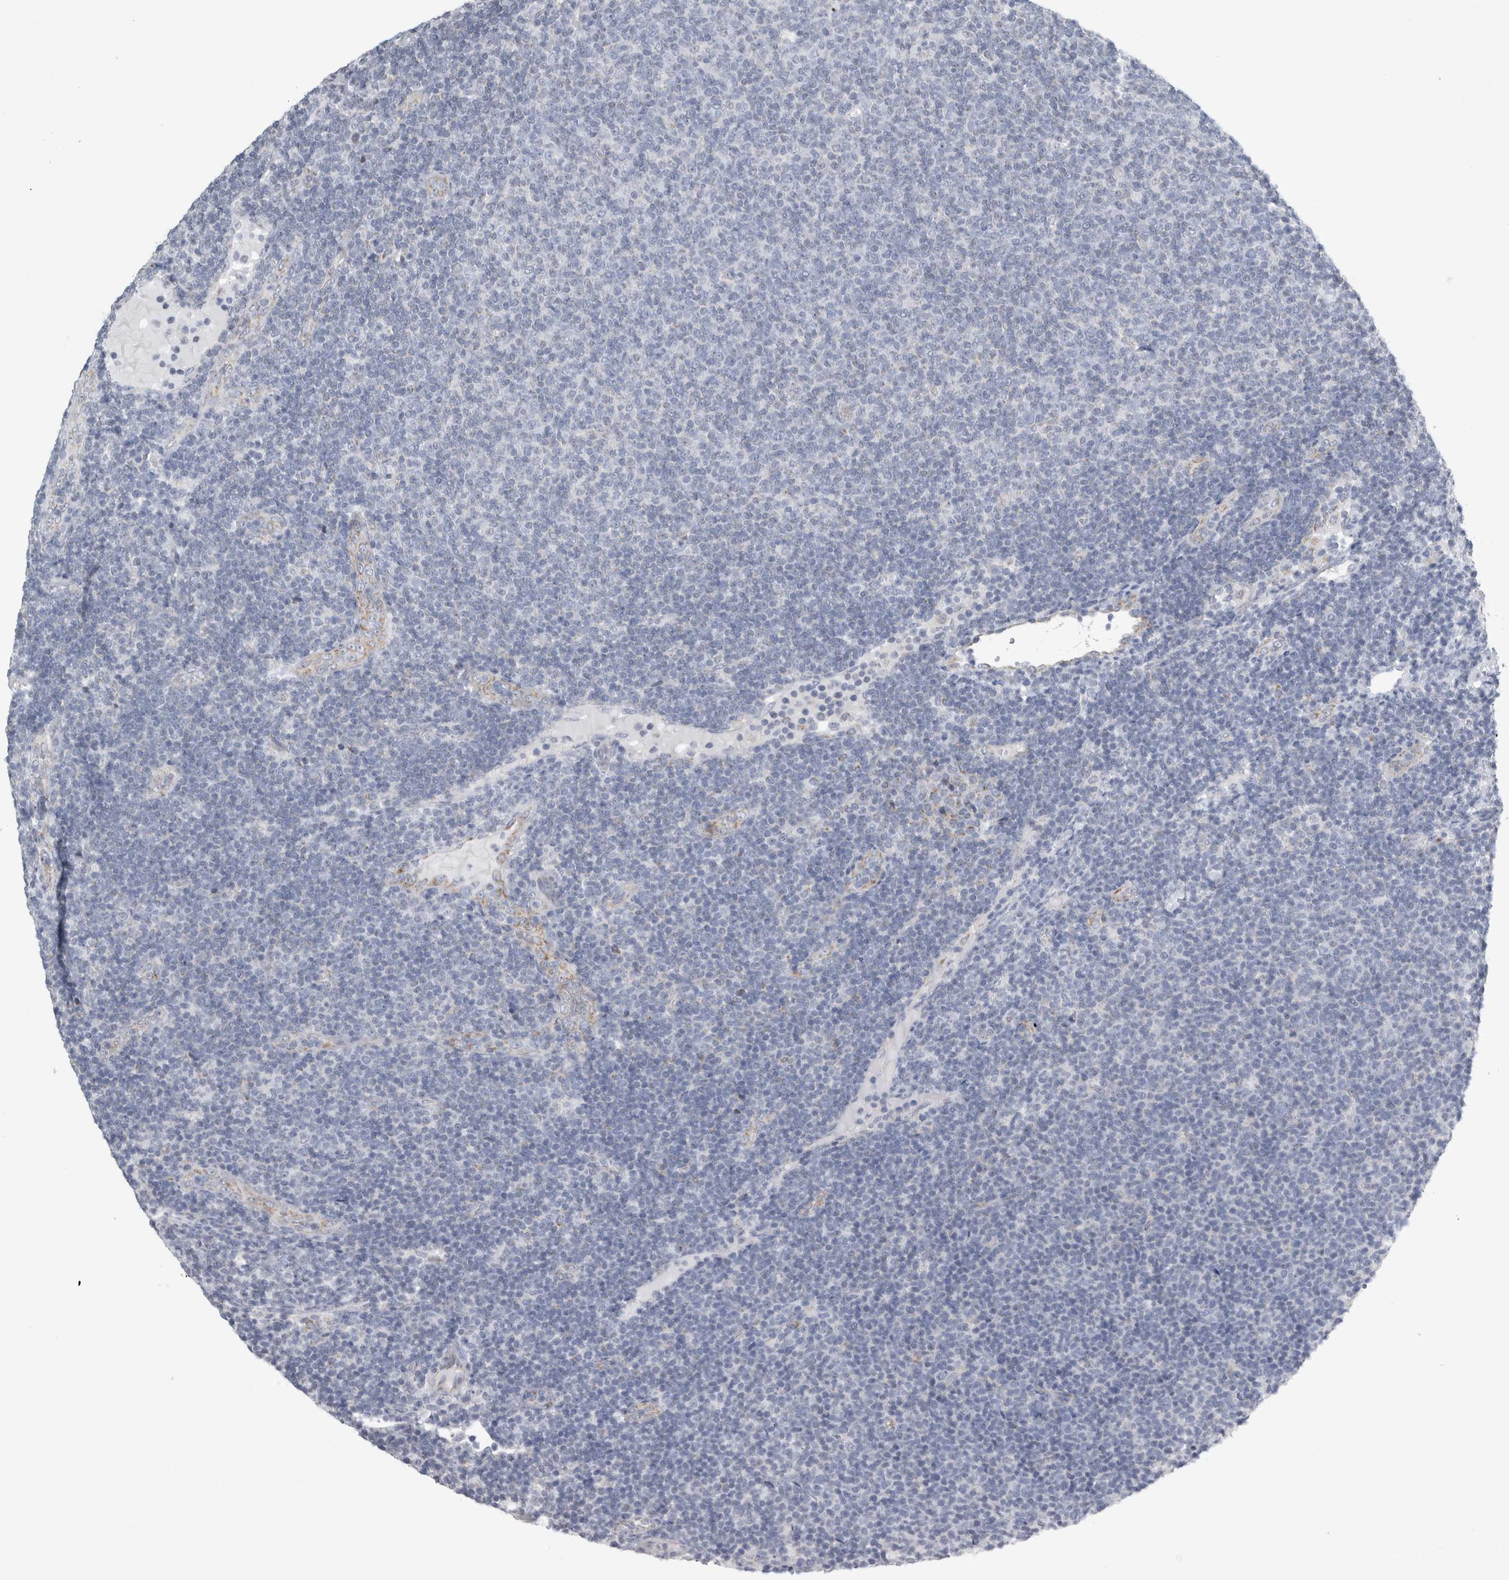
{"staining": {"intensity": "negative", "quantity": "none", "location": "none"}, "tissue": "lymphoma", "cell_type": "Tumor cells", "image_type": "cancer", "snomed": [{"axis": "morphology", "description": "Malignant lymphoma, non-Hodgkin's type, Low grade"}, {"axis": "topography", "description": "Lymph node"}], "caption": "High magnification brightfield microscopy of lymphoma stained with DAB (3,3'-diaminobenzidine) (brown) and counterstained with hematoxylin (blue): tumor cells show no significant positivity.", "gene": "FXYD7", "patient": {"sex": "male", "age": 66}}